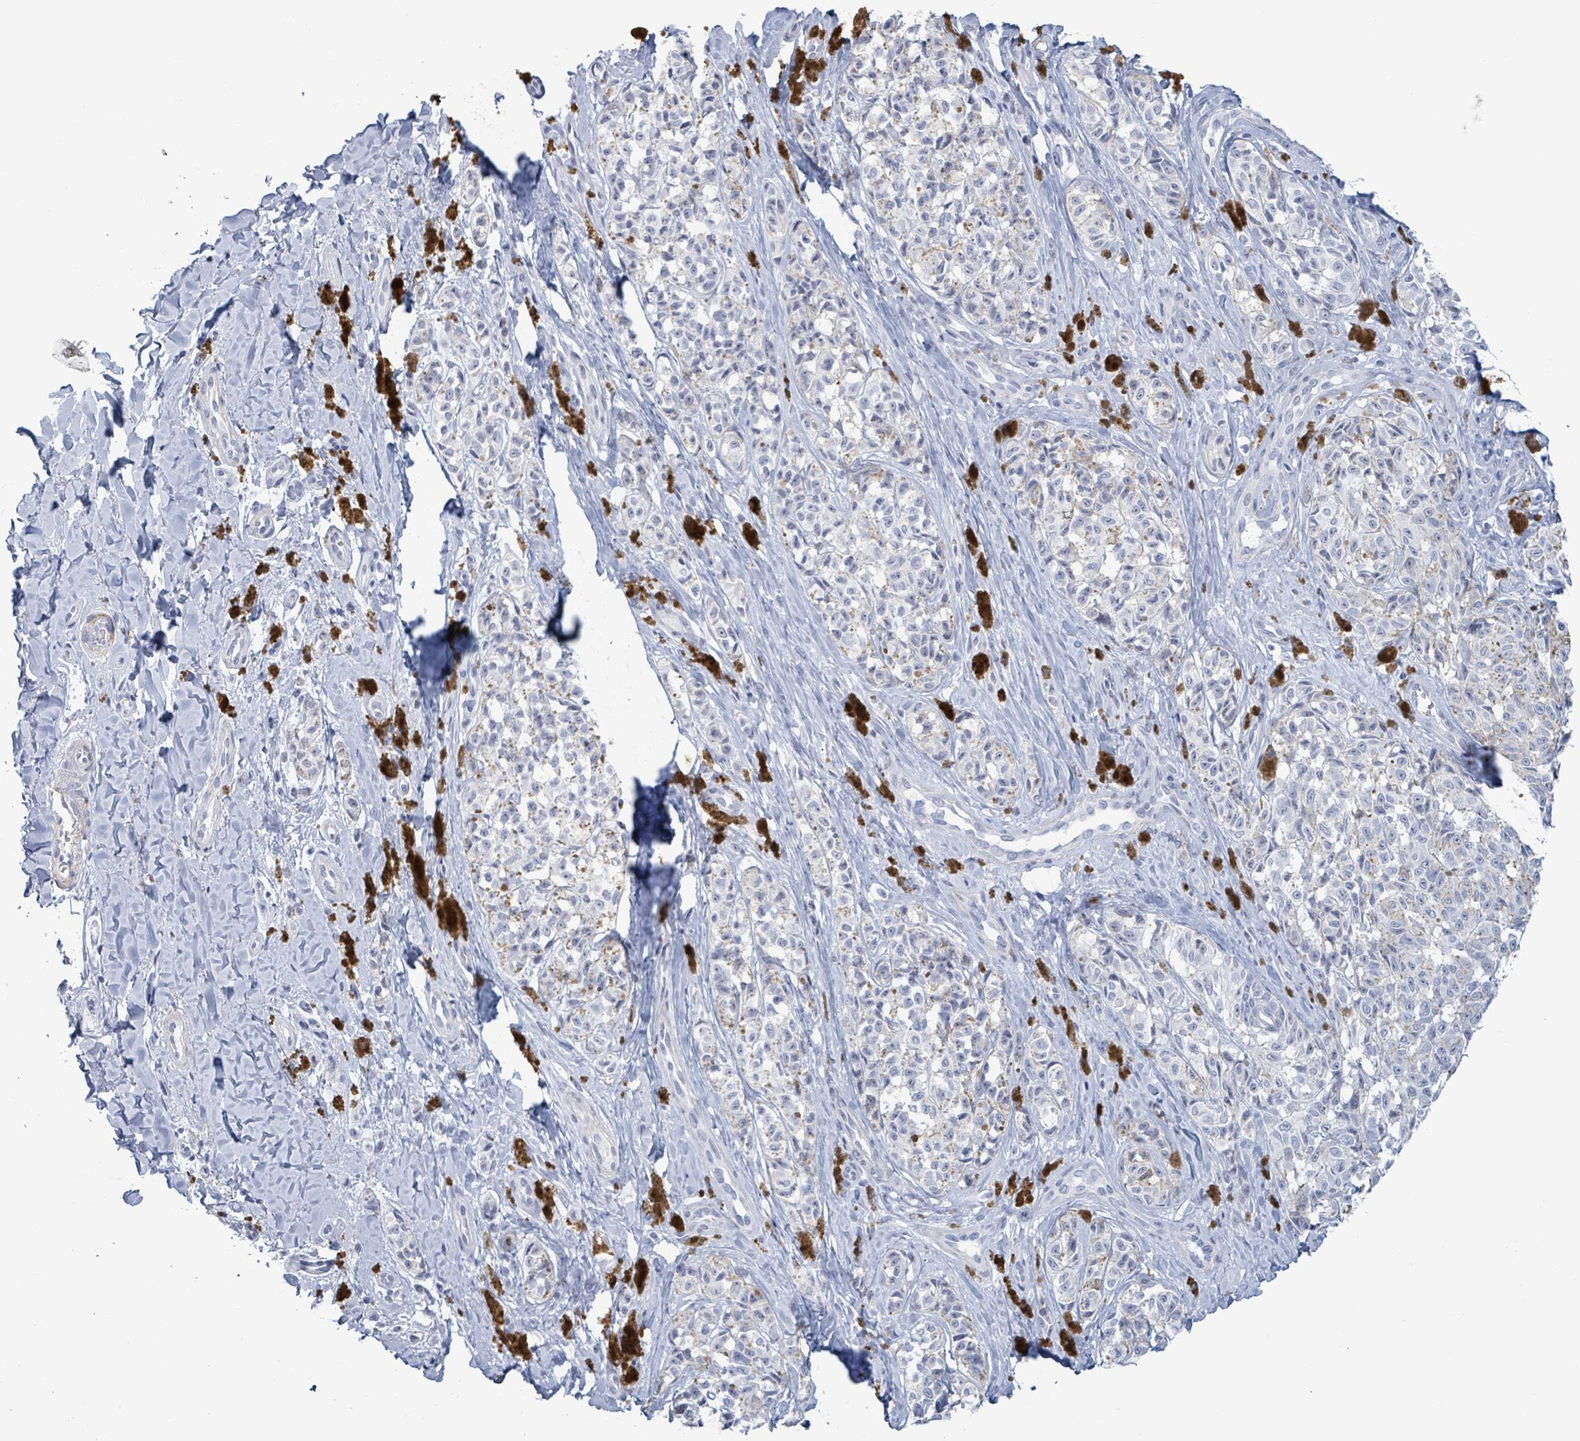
{"staining": {"intensity": "negative", "quantity": "none", "location": "none"}, "tissue": "melanoma", "cell_type": "Tumor cells", "image_type": "cancer", "snomed": [{"axis": "morphology", "description": "Malignant melanoma, NOS"}, {"axis": "topography", "description": "Skin"}], "caption": "IHC histopathology image of malignant melanoma stained for a protein (brown), which exhibits no positivity in tumor cells. The staining is performed using DAB (3,3'-diaminobenzidine) brown chromogen with nuclei counter-stained in using hematoxylin.", "gene": "ZNF771", "patient": {"sex": "female", "age": 65}}